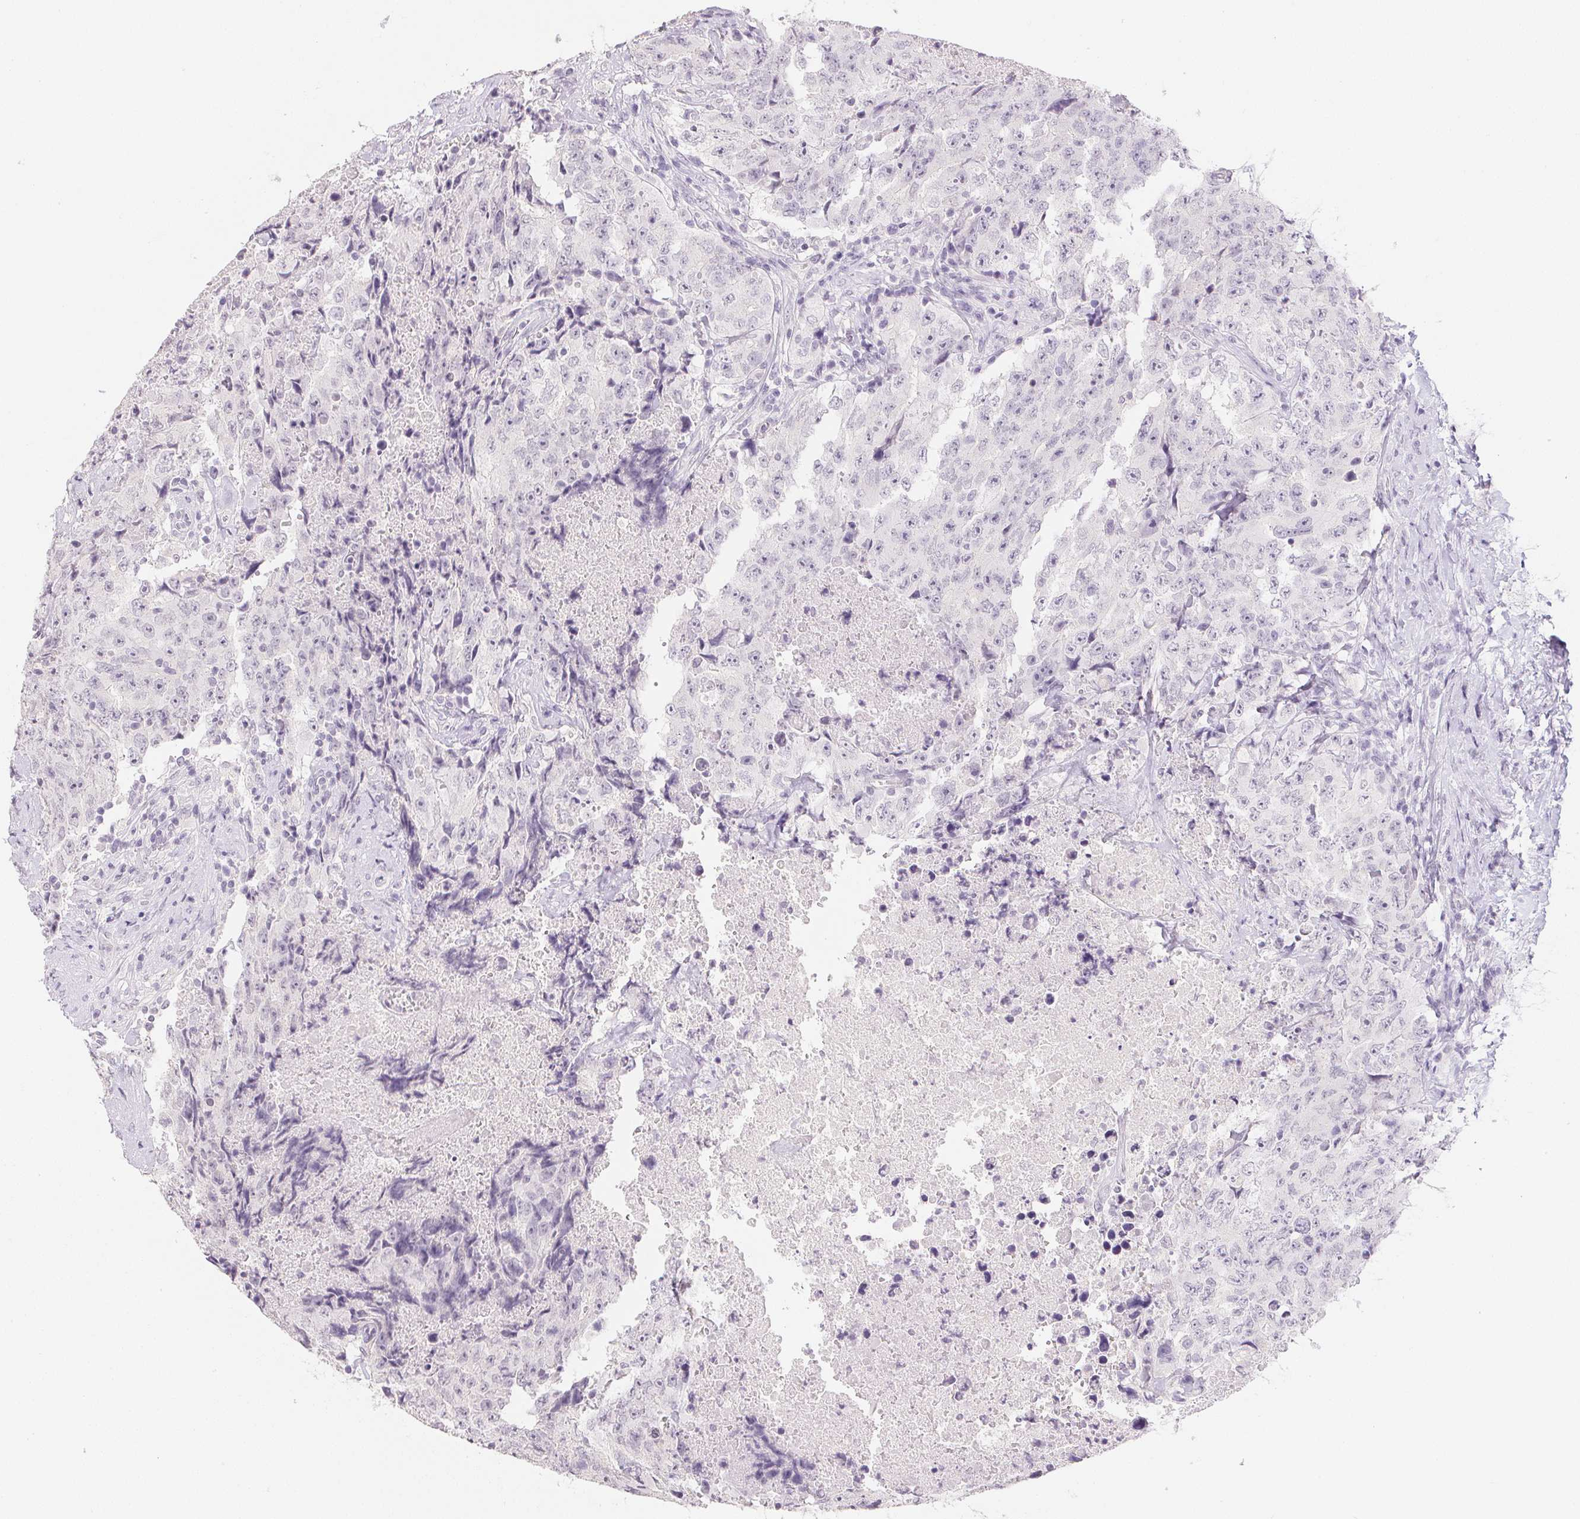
{"staining": {"intensity": "negative", "quantity": "none", "location": "none"}, "tissue": "testis cancer", "cell_type": "Tumor cells", "image_type": "cancer", "snomed": [{"axis": "morphology", "description": "Carcinoma, Embryonal, NOS"}, {"axis": "topography", "description": "Testis"}], "caption": "This is a histopathology image of IHC staining of testis embryonal carcinoma, which shows no expression in tumor cells.", "gene": "PPY", "patient": {"sex": "male", "age": 24}}